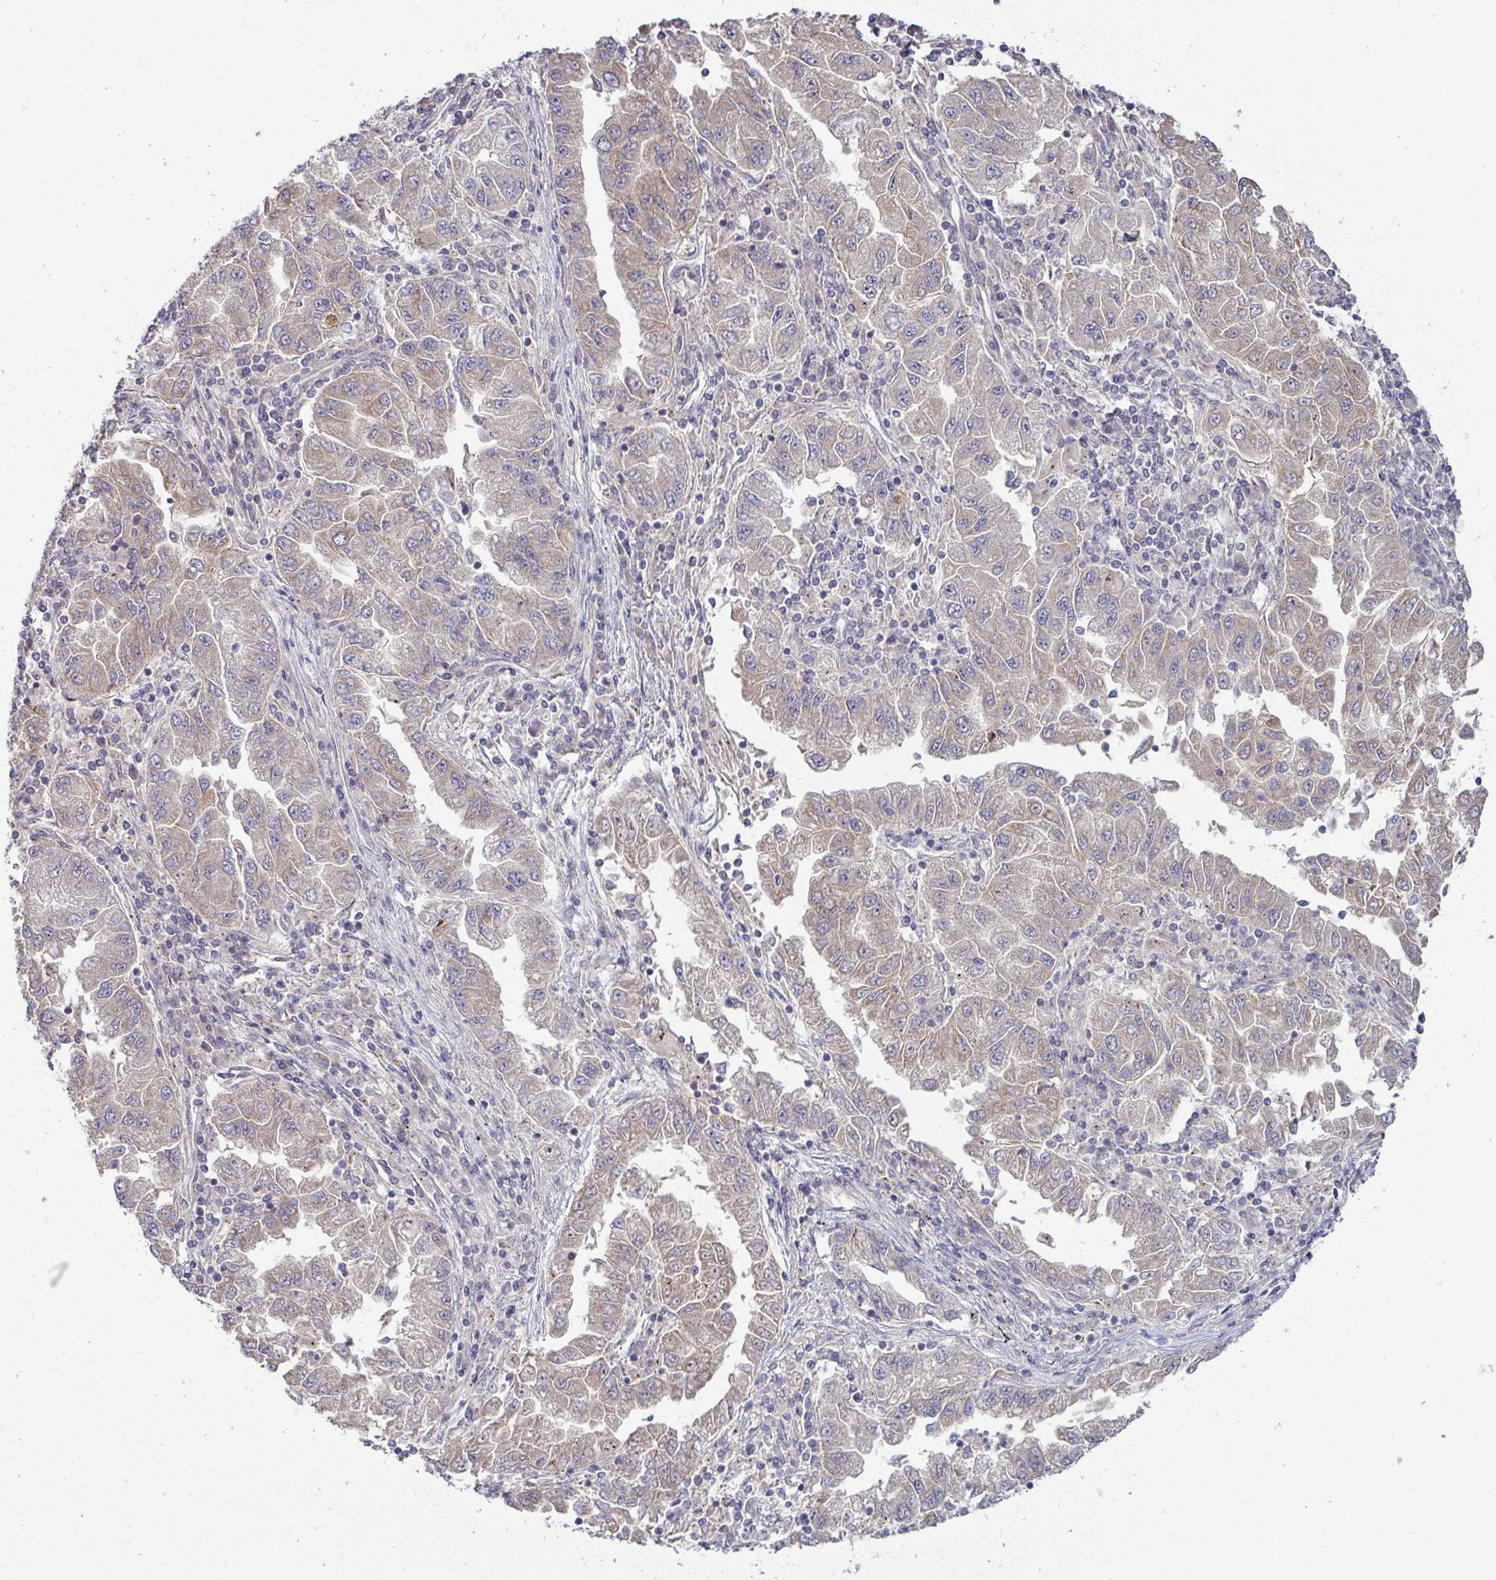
{"staining": {"intensity": "weak", "quantity": "25%-75%", "location": "cytoplasmic/membranous"}, "tissue": "lung cancer", "cell_type": "Tumor cells", "image_type": "cancer", "snomed": [{"axis": "morphology", "description": "Adenocarcinoma, NOS"}, {"axis": "morphology", "description": "Adenocarcinoma primary or metastatic"}, {"axis": "topography", "description": "Lung"}], "caption": "This is a photomicrograph of immunohistochemistry (IHC) staining of lung cancer, which shows weak positivity in the cytoplasmic/membranous of tumor cells.", "gene": "GSTM1", "patient": {"sex": "male", "age": 74}}